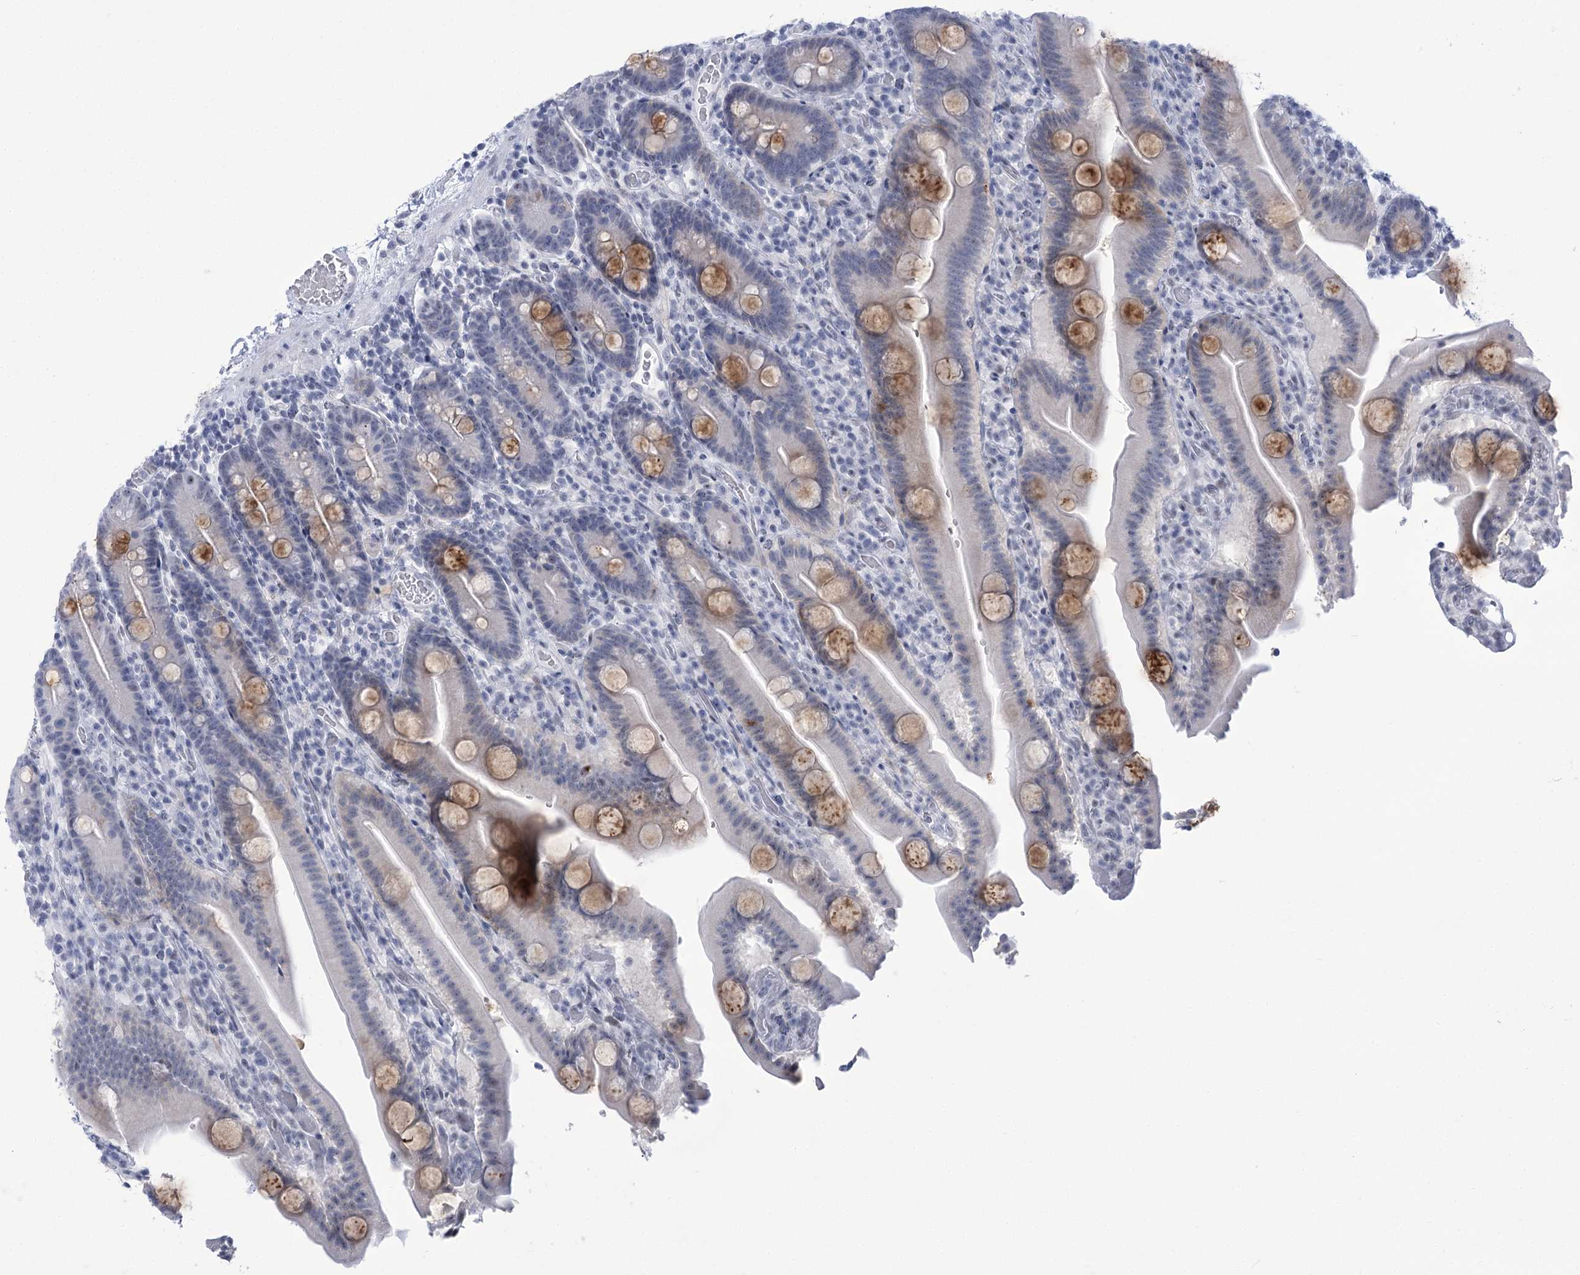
{"staining": {"intensity": "moderate", "quantity": "<25%", "location": "cytoplasmic/membranous"}, "tissue": "duodenum", "cell_type": "Glandular cells", "image_type": "normal", "snomed": [{"axis": "morphology", "description": "Normal tissue, NOS"}, {"axis": "topography", "description": "Duodenum"}], "caption": "Duodenum stained with a brown dye exhibits moderate cytoplasmic/membranous positive expression in approximately <25% of glandular cells.", "gene": "HORMAD1", "patient": {"sex": "male", "age": 55}}